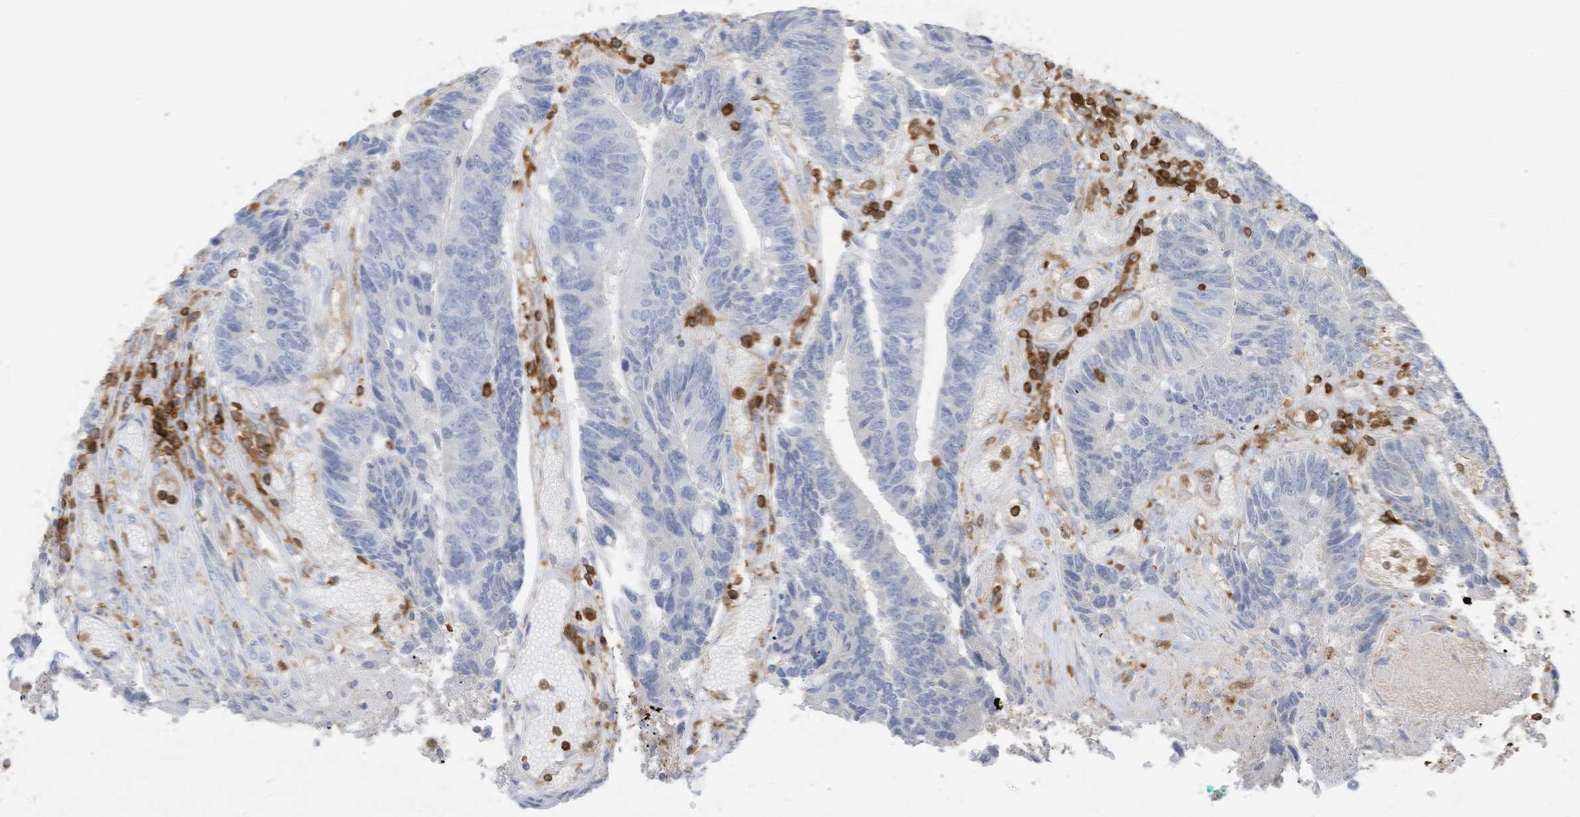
{"staining": {"intensity": "negative", "quantity": "none", "location": "none"}, "tissue": "colorectal cancer", "cell_type": "Tumor cells", "image_type": "cancer", "snomed": [{"axis": "morphology", "description": "Adenocarcinoma, NOS"}, {"axis": "topography", "description": "Rectum"}], "caption": "Protein analysis of colorectal cancer reveals no significant positivity in tumor cells.", "gene": "ARHGAP25", "patient": {"sex": "male", "age": 84}}